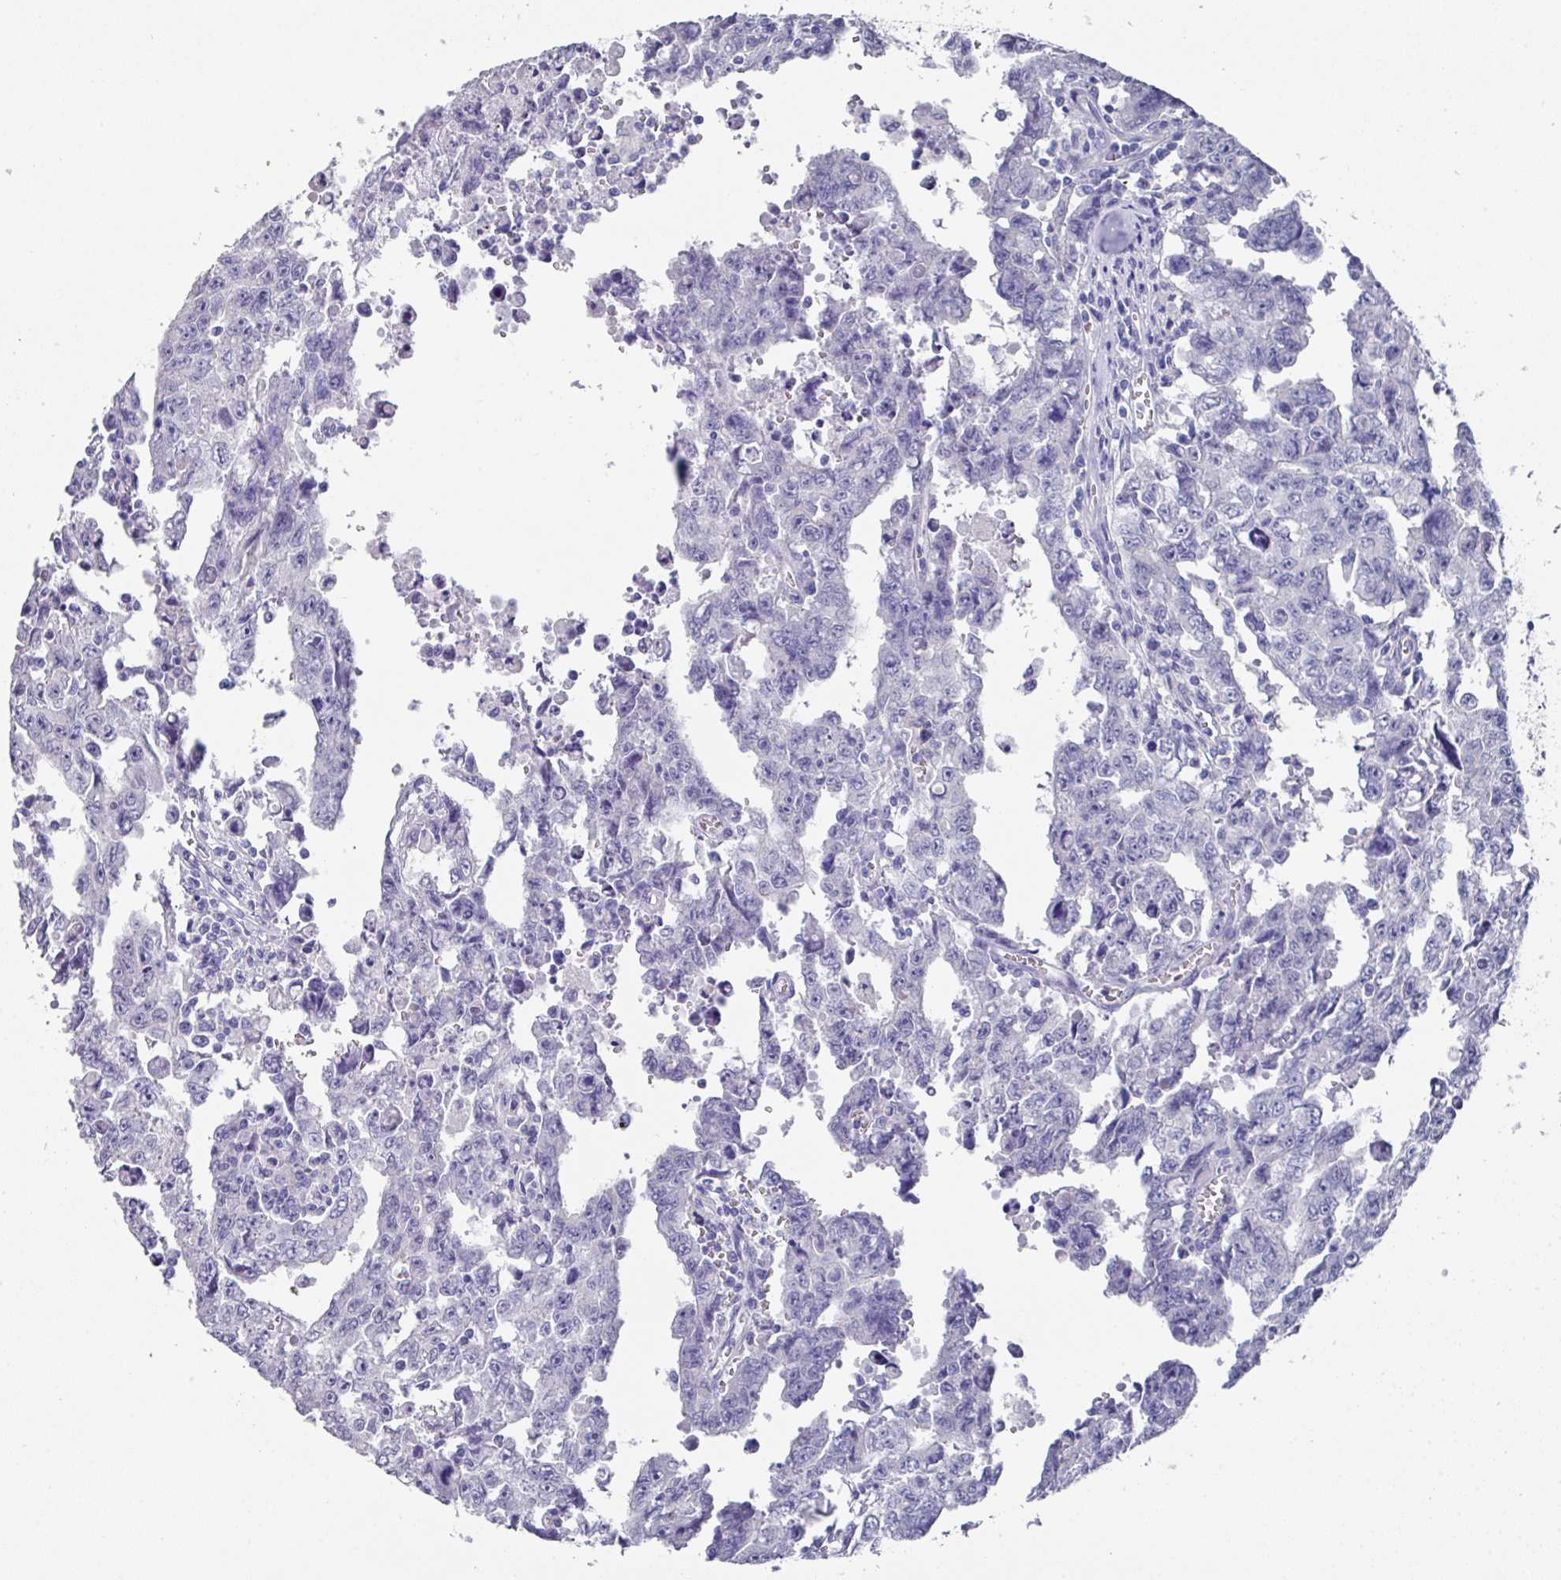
{"staining": {"intensity": "negative", "quantity": "none", "location": "none"}, "tissue": "testis cancer", "cell_type": "Tumor cells", "image_type": "cancer", "snomed": [{"axis": "morphology", "description": "Carcinoma, Embryonal, NOS"}, {"axis": "topography", "description": "Testis"}], "caption": "The histopathology image demonstrates no significant expression in tumor cells of testis cancer (embryonal carcinoma). (DAB immunohistochemistry visualized using brightfield microscopy, high magnification).", "gene": "DAZL", "patient": {"sex": "male", "age": 24}}